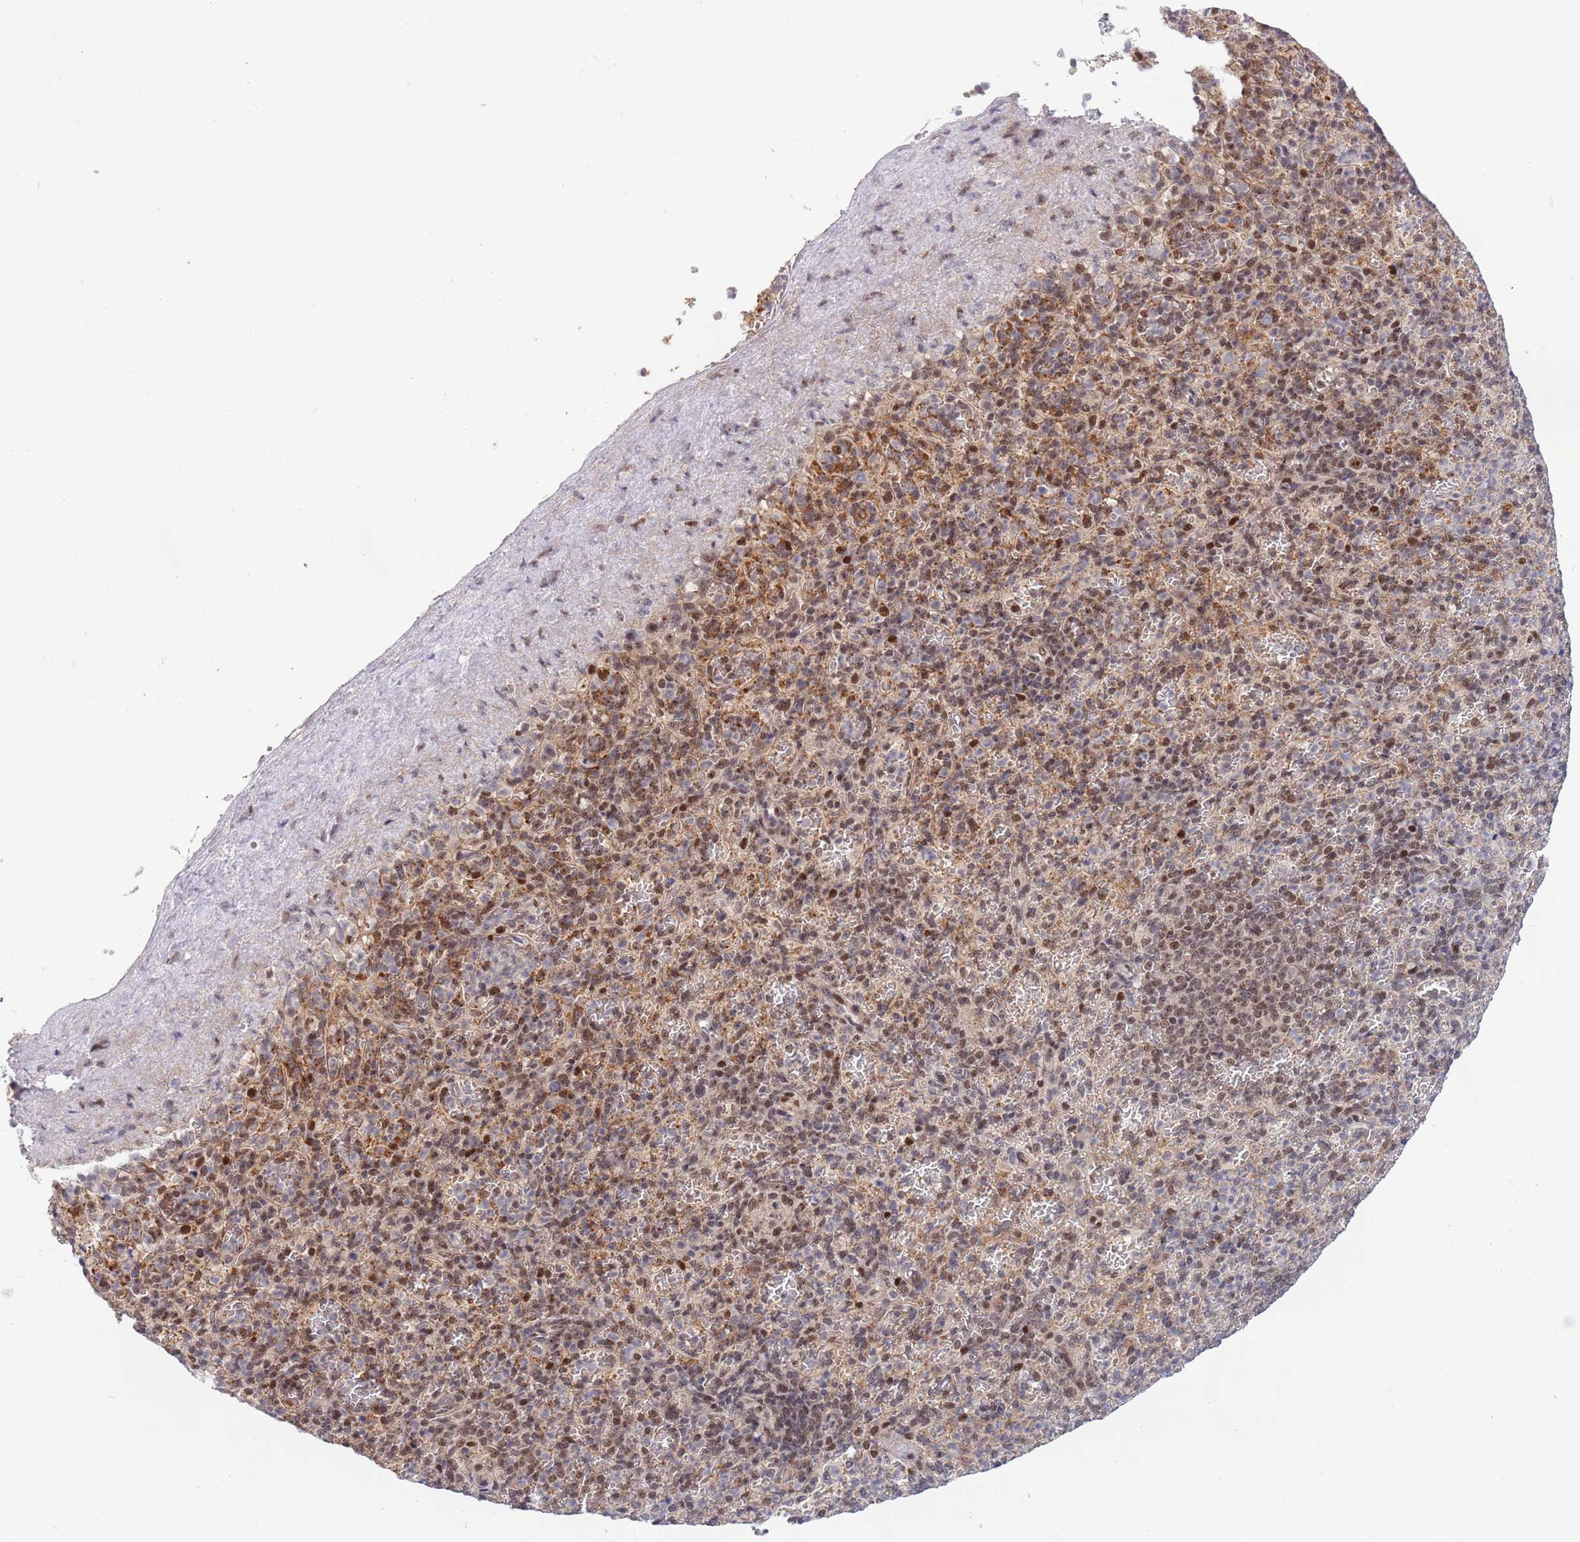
{"staining": {"intensity": "moderate", "quantity": "<25%", "location": "nuclear"}, "tissue": "spleen", "cell_type": "Cells in red pulp", "image_type": "normal", "snomed": [{"axis": "morphology", "description": "Normal tissue, NOS"}, {"axis": "topography", "description": "Spleen"}], "caption": "Cells in red pulp demonstrate moderate nuclear expression in about <25% of cells in unremarkable spleen.", "gene": "TBX10", "patient": {"sex": "female", "age": 74}}